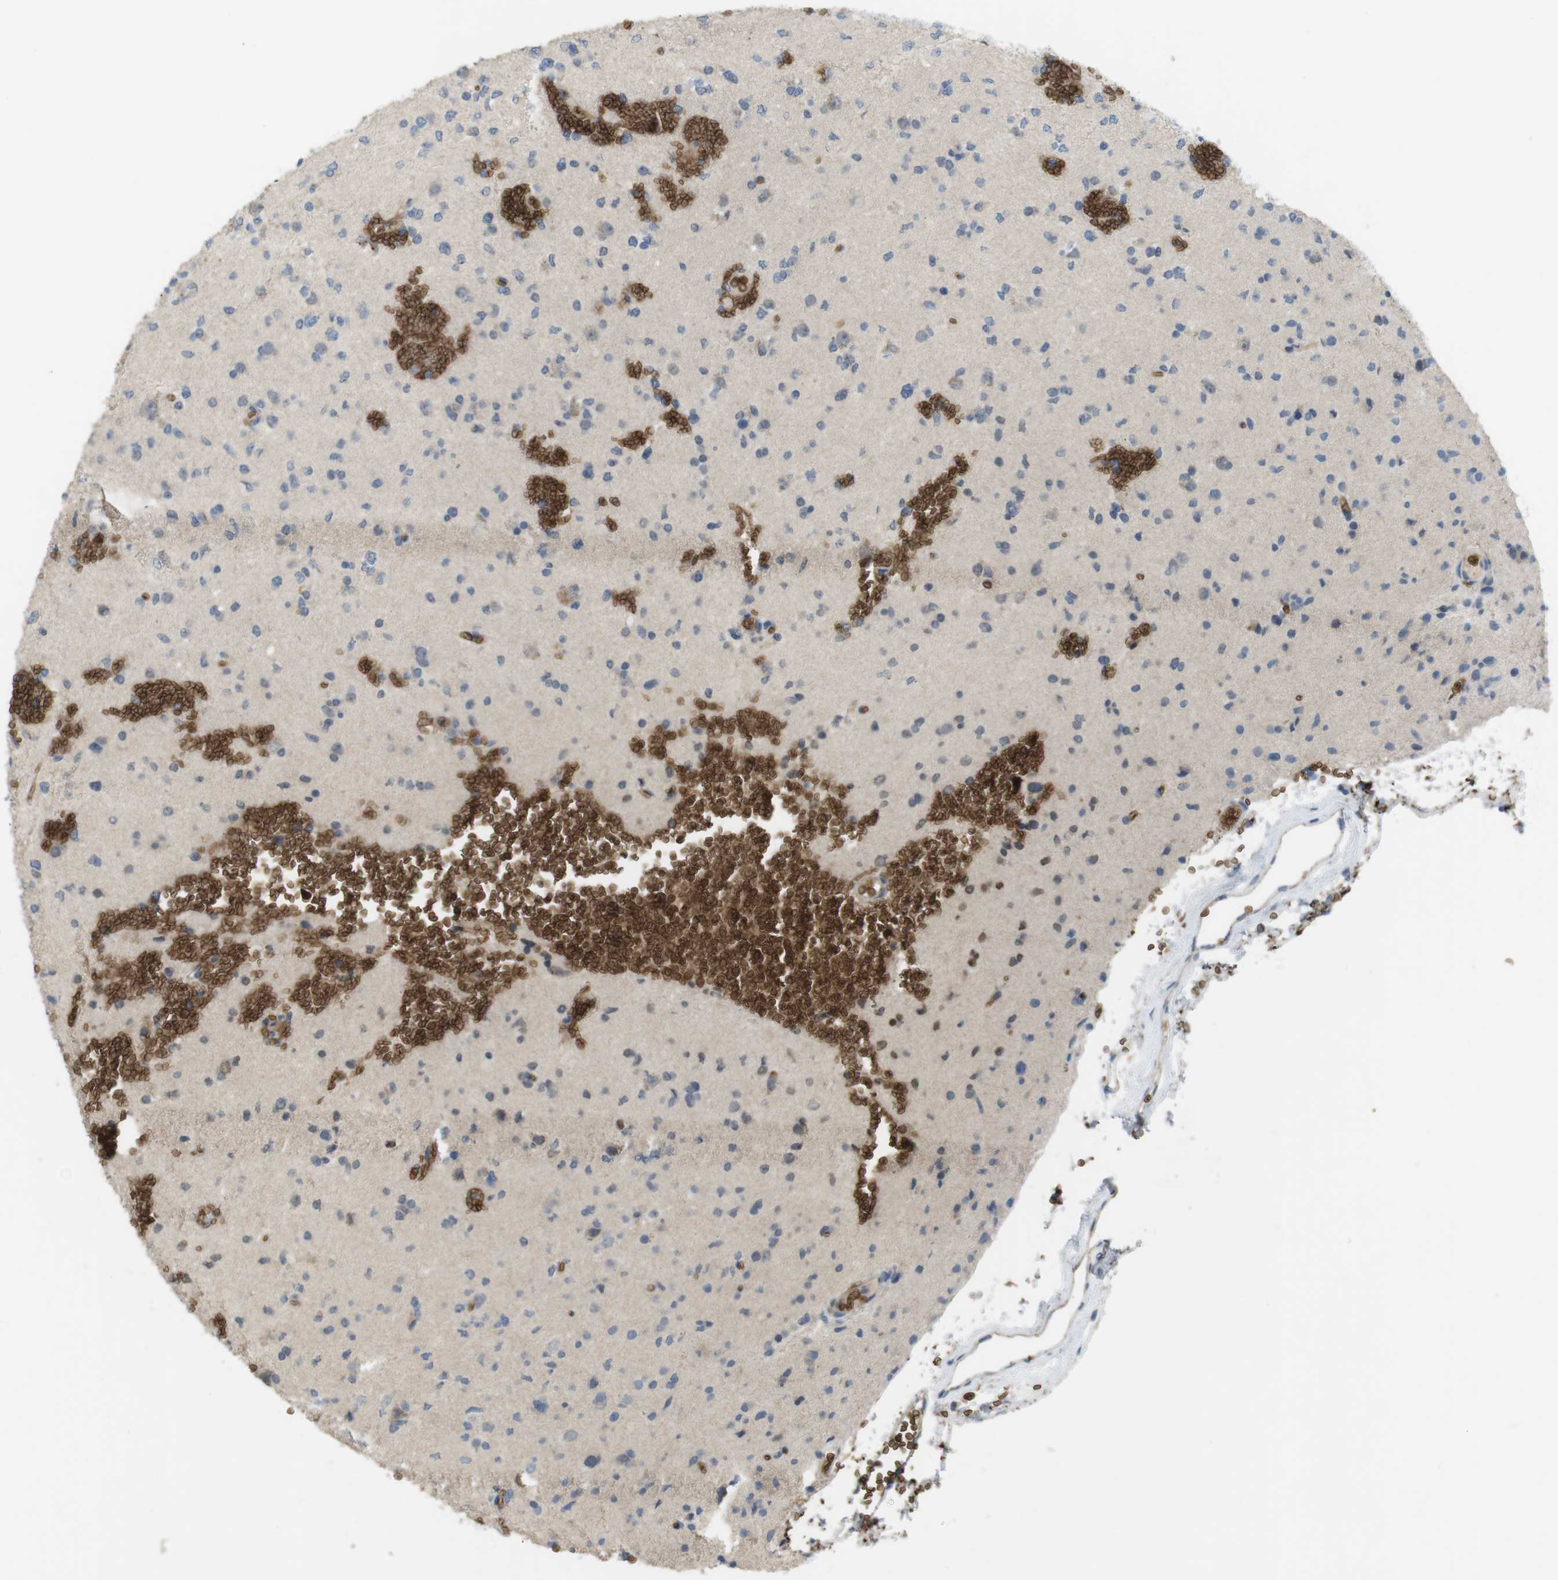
{"staining": {"intensity": "negative", "quantity": "none", "location": "none"}, "tissue": "glioma", "cell_type": "Tumor cells", "image_type": "cancer", "snomed": [{"axis": "morphology", "description": "Glioma, malignant, Low grade"}, {"axis": "topography", "description": "Brain"}], "caption": "High magnification brightfield microscopy of low-grade glioma (malignant) stained with DAB (brown) and counterstained with hematoxylin (blue): tumor cells show no significant expression.", "gene": "GYPA", "patient": {"sex": "female", "age": 22}}